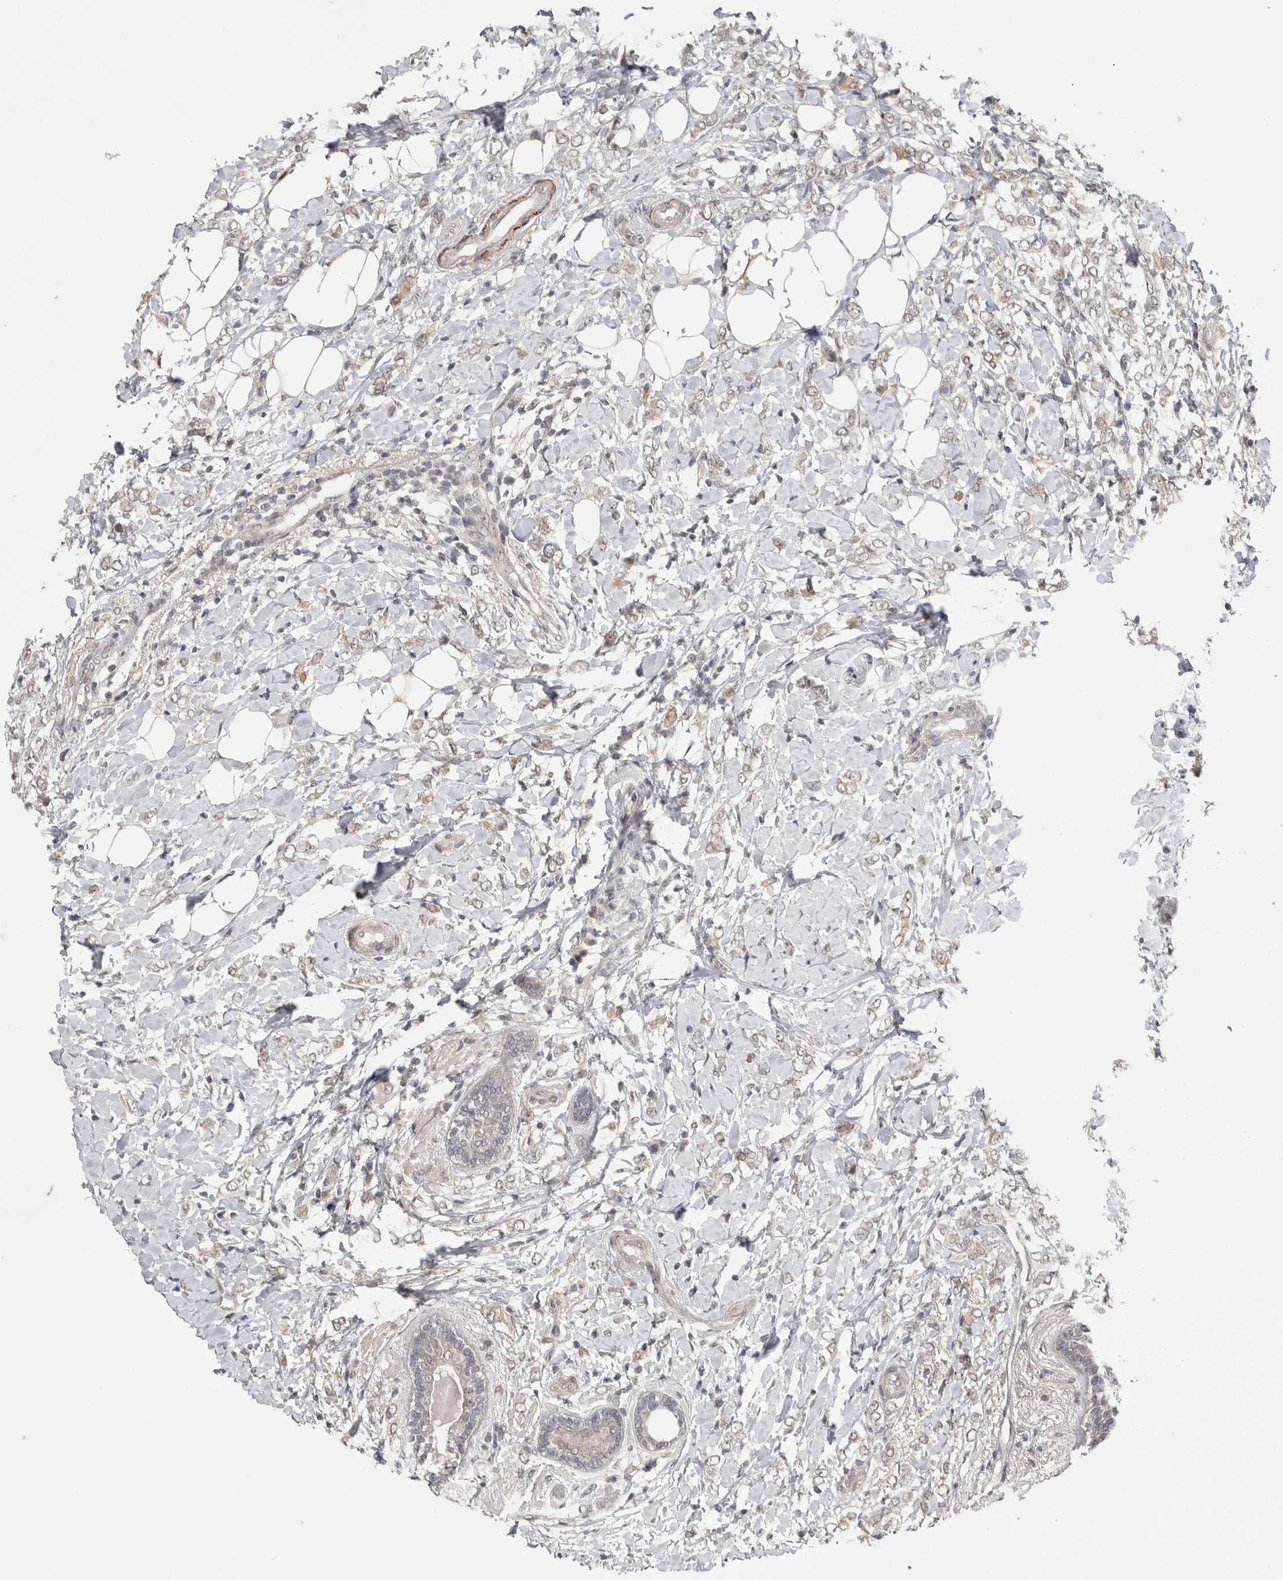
{"staining": {"intensity": "weak", "quantity": "25%-75%", "location": "cytoplasmic/membranous"}, "tissue": "breast cancer", "cell_type": "Tumor cells", "image_type": "cancer", "snomed": [{"axis": "morphology", "description": "Normal tissue, NOS"}, {"axis": "morphology", "description": "Lobular carcinoma"}, {"axis": "topography", "description": "Breast"}], "caption": "A histopathology image of human breast cancer (lobular carcinoma) stained for a protein reveals weak cytoplasmic/membranous brown staining in tumor cells.", "gene": "ZNF318", "patient": {"sex": "female", "age": 47}}